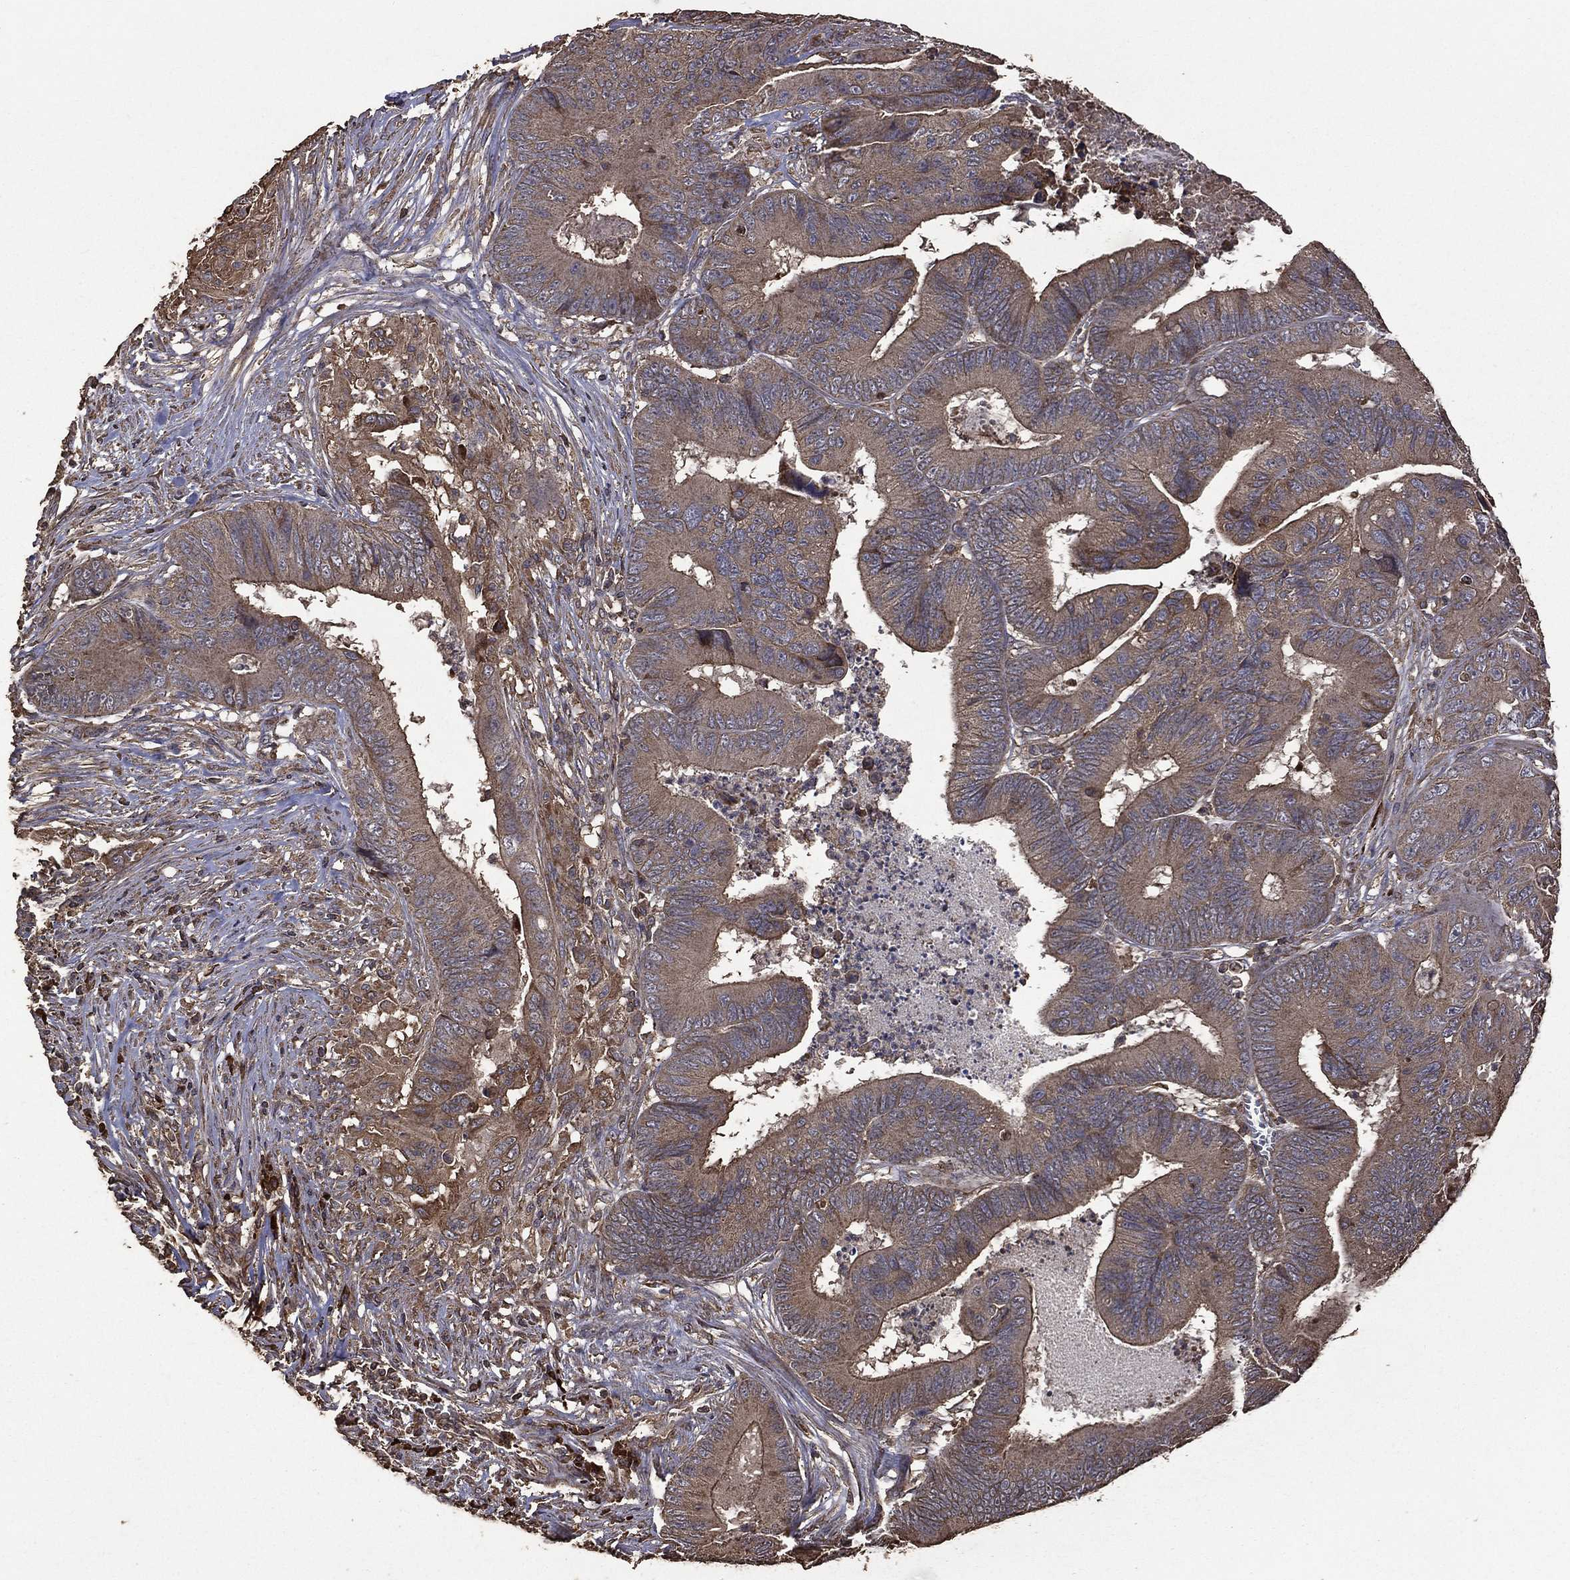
{"staining": {"intensity": "weak", "quantity": "25%-75%", "location": "cytoplasmic/membranous"}, "tissue": "colorectal cancer", "cell_type": "Tumor cells", "image_type": "cancer", "snomed": [{"axis": "morphology", "description": "Adenocarcinoma, NOS"}, {"axis": "topography", "description": "Colon"}], "caption": "DAB immunohistochemical staining of adenocarcinoma (colorectal) displays weak cytoplasmic/membranous protein expression in about 25%-75% of tumor cells.", "gene": "METTL27", "patient": {"sex": "male", "age": 84}}